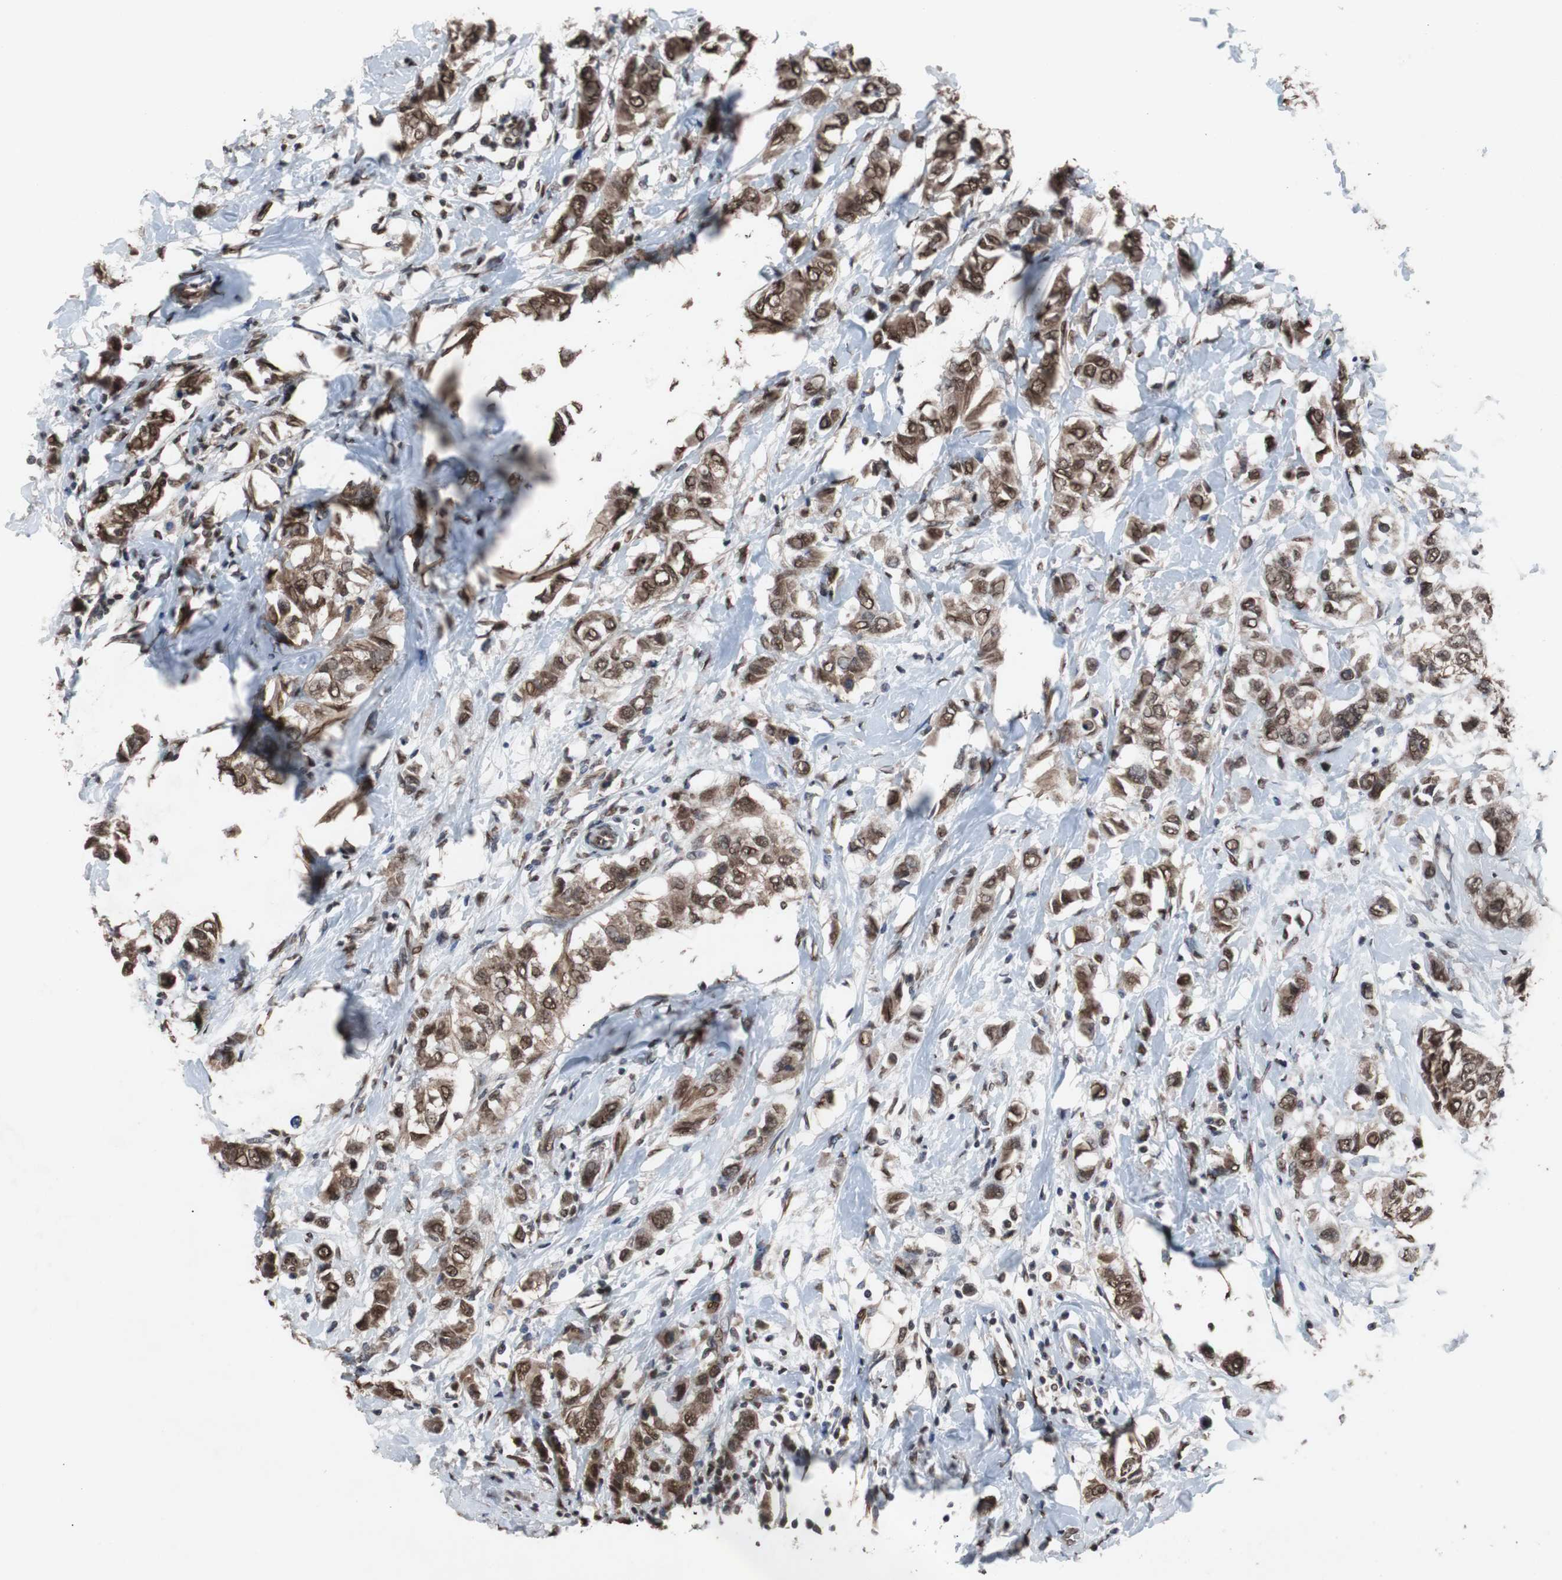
{"staining": {"intensity": "moderate", "quantity": ">75%", "location": "cytoplasmic/membranous,nuclear"}, "tissue": "breast cancer", "cell_type": "Tumor cells", "image_type": "cancer", "snomed": [{"axis": "morphology", "description": "Duct carcinoma"}, {"axis": "topography", "description": "Breast"}], "caption": "Brown immunohistochemical staining in invasive ductal carcinoma (breast) displays moderate cytoplasmic/membranous and nuclear staining in approximately >75% of tumor cells.", "gene": "MED27", "patient": {"sex": "female", "age": 50}}